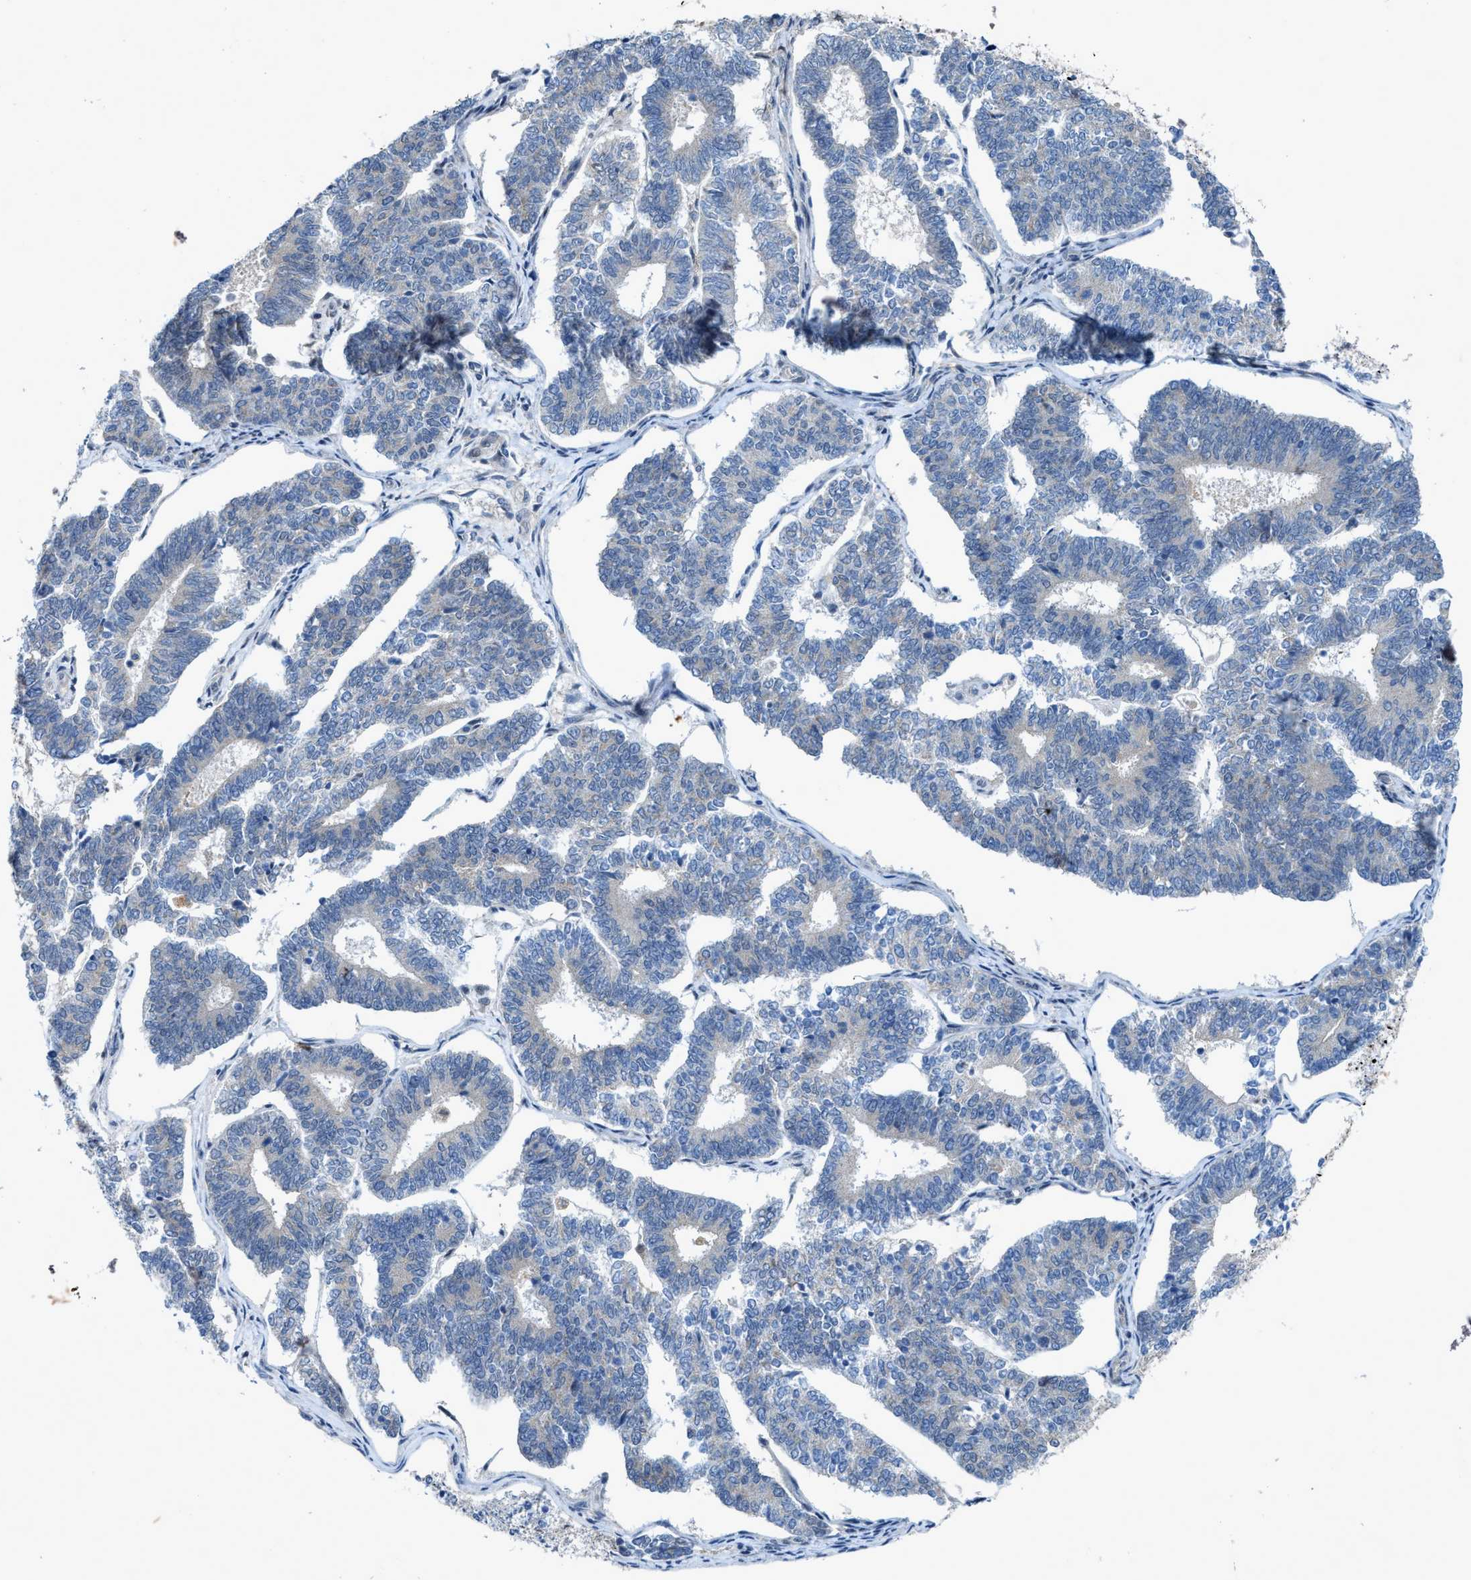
{"staining": {"intensity": "negative", "quantity": "none", "location": "none"}, "tissue": "endometrial cancer", "cell_type": "Tumor cells", "image_type": "cancer", "snomed": [{"axis": "morphology", "description": "Adenocarcinoma, NOS"}, {"axis": "topography", "description": "Endometrium"}], "caption": "Tumor cells are negative for brown protein staining in endometrial adenocarcinoma.", "gene": "URGCP", "patient": {"sex": "female", "age": 70}}